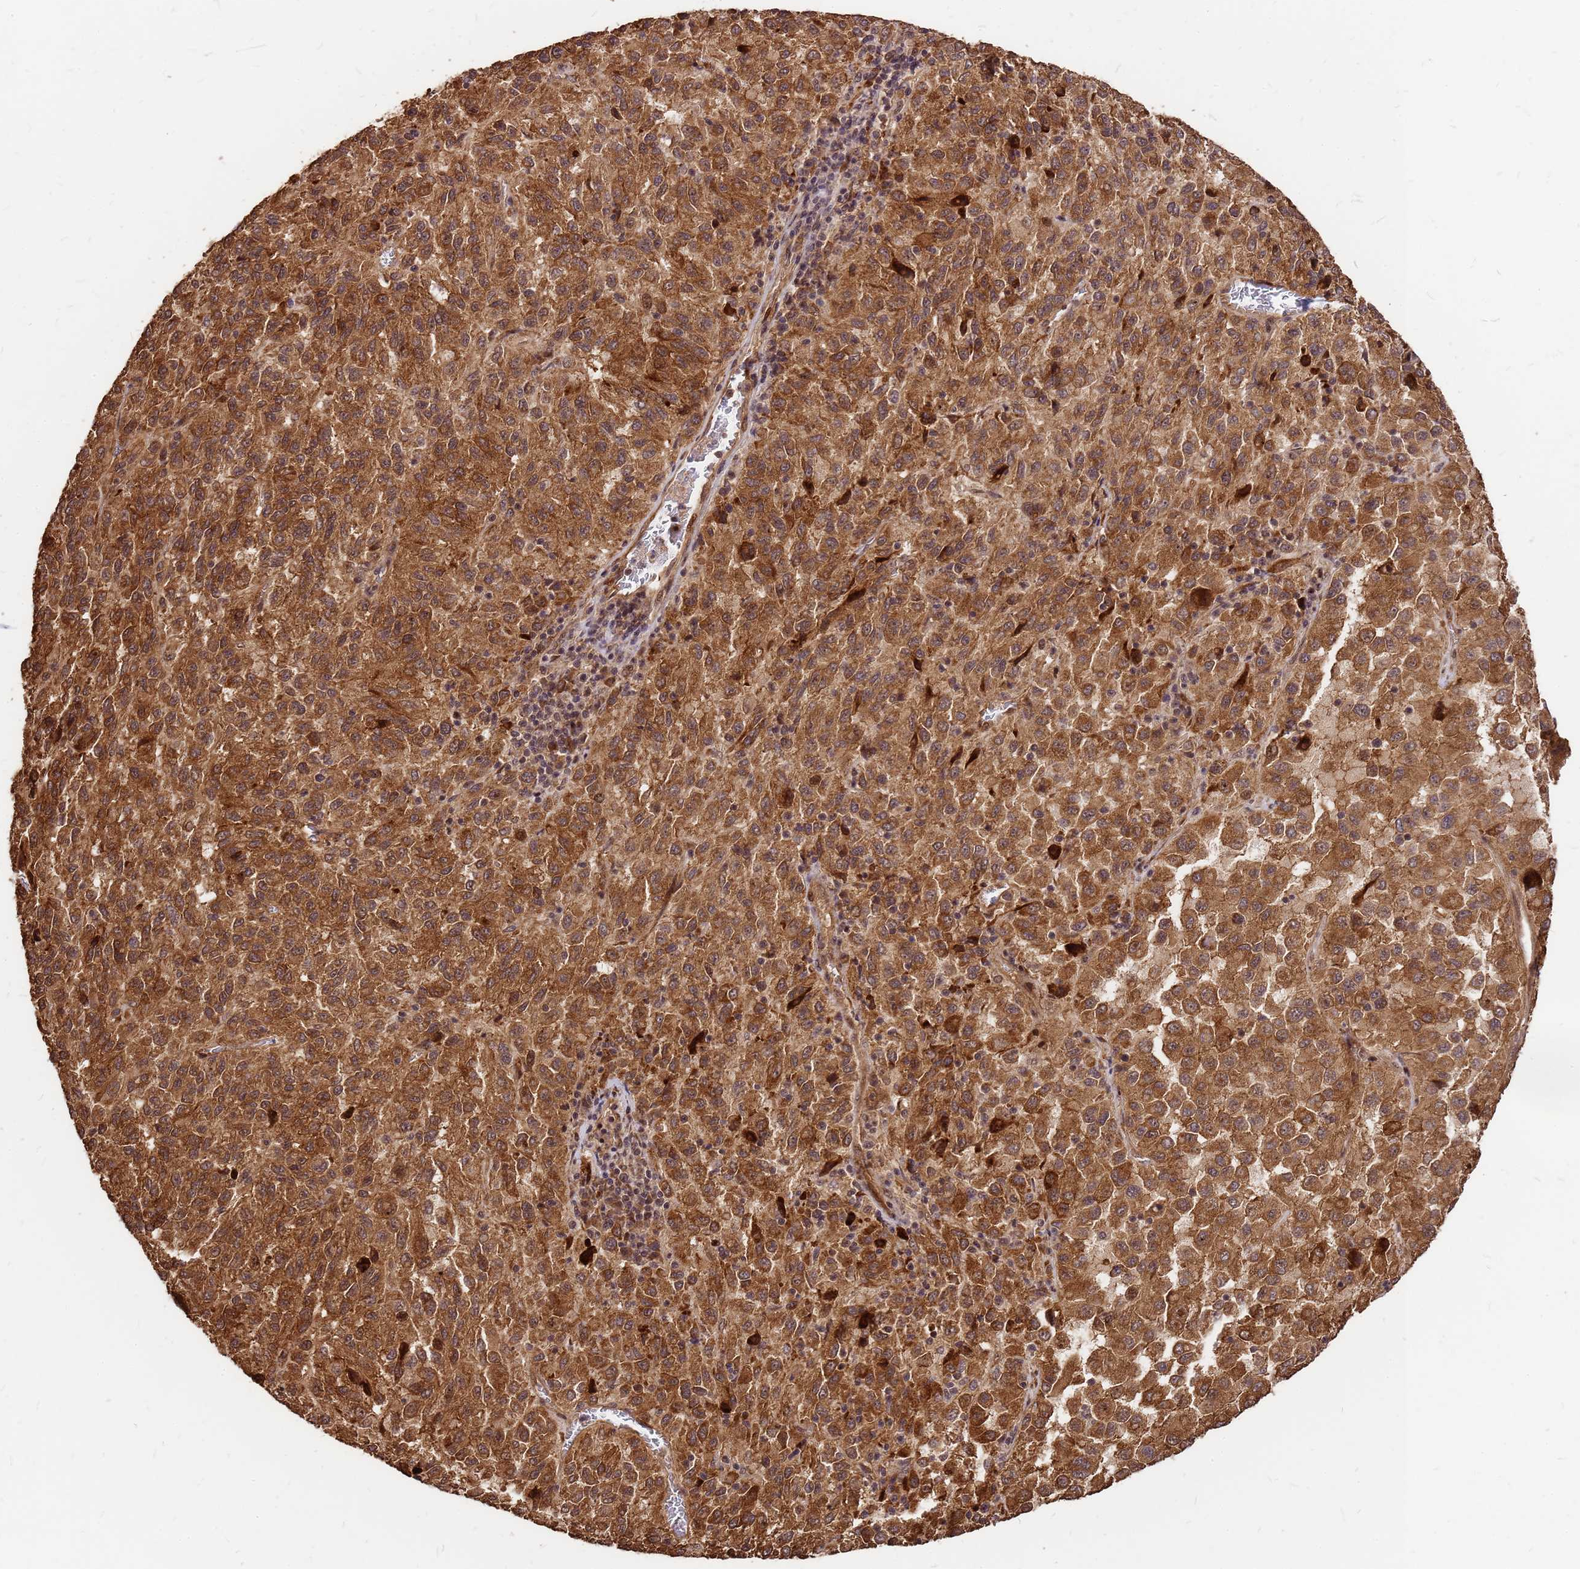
{"staining": {"intensity": "strong", "quantity": ">75%", "location": "cytoplasmic/membranous"}, "tissue": "melanoma", "cell_type": "Tumor cells", "image_type": "cancer", "snomed": [{"axis": "morphology", "description": "Malignant melanoma, Metastatic site"}, {"axis": "topography", "description": "Lung"}], "caption": "Human melanoma stained for a protein (brown) demonstrates strong cytoplasmic/membranous positive positivity in approximately >75% of tumor cells.", "gene": "GPATCH8", "patient": {"sex": "male", "age": 64}}